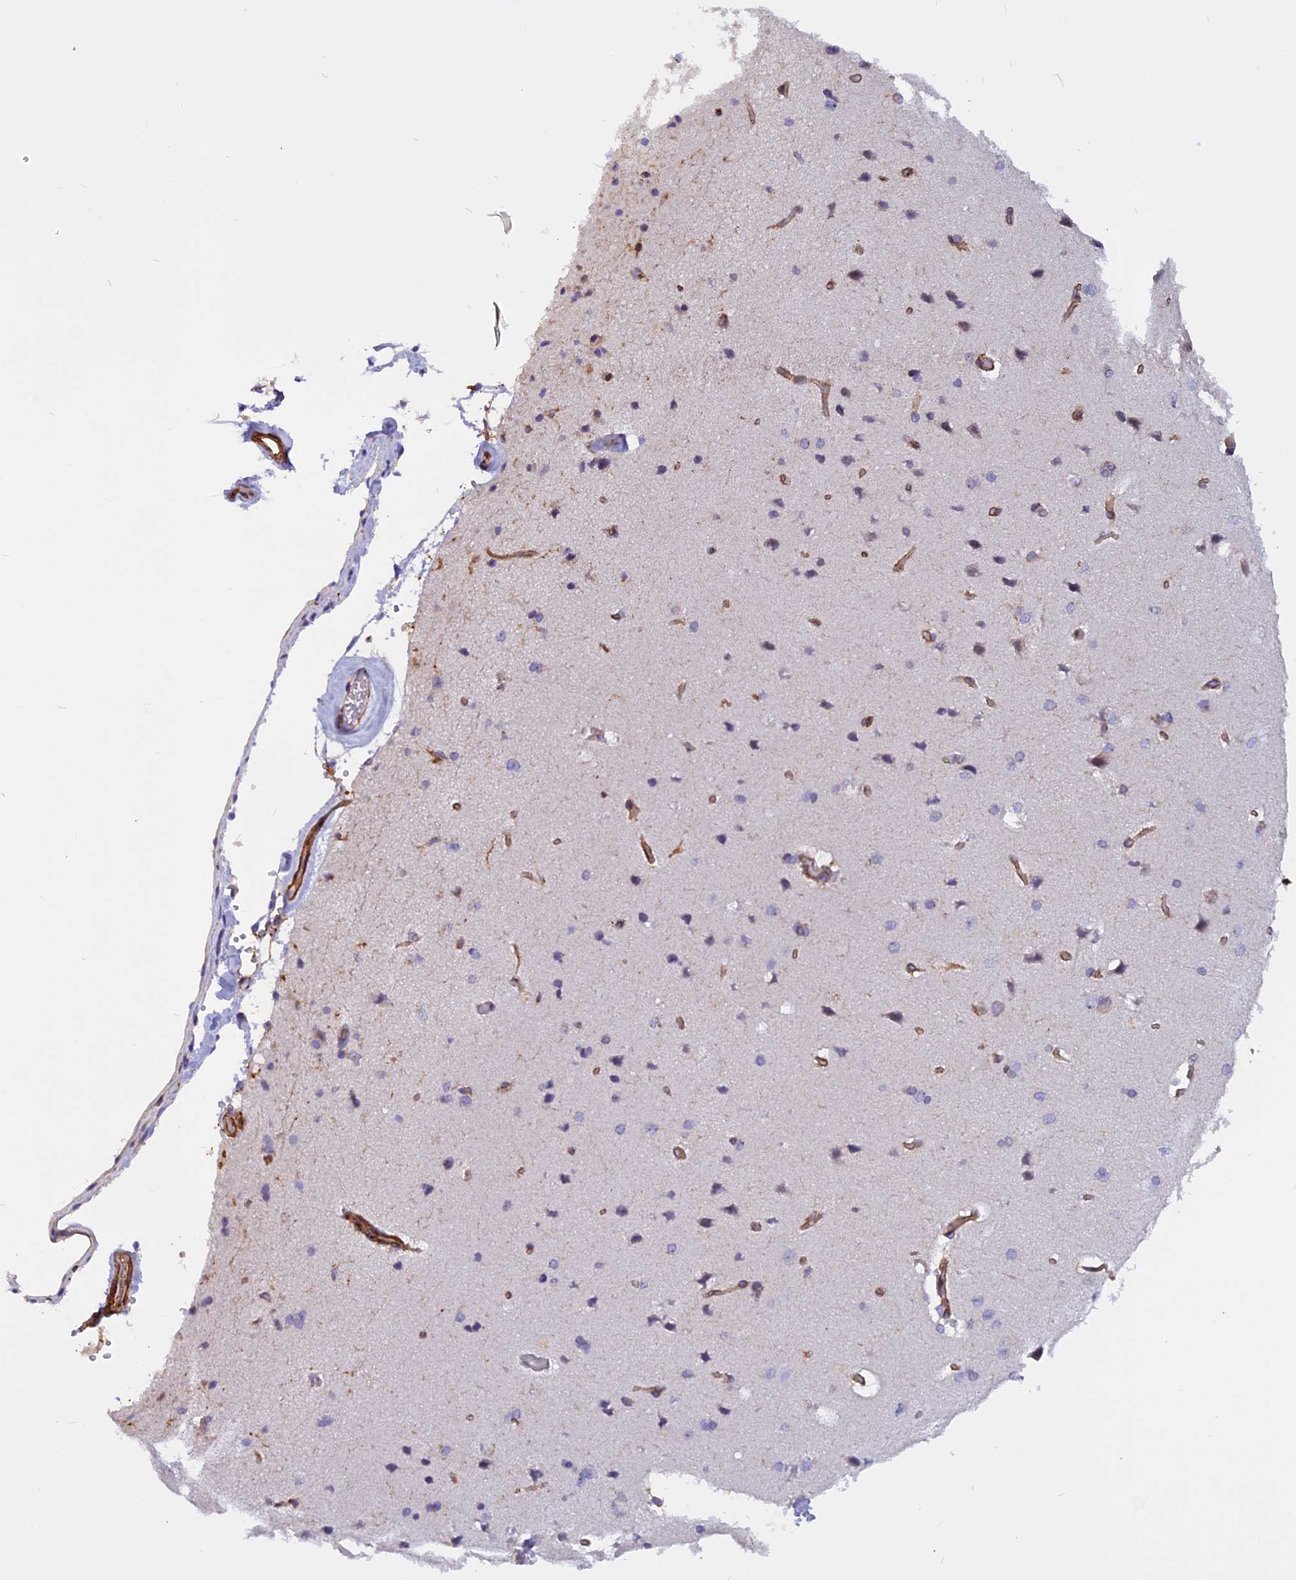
{"staining": {"intensity": "moderate", "quantity": ">75%", "location": "cytoplasmic/membranous"}, "tissue": "cerebral cortex", "cell_type": "Endothelial cells", "image_type": "normal", "snomed": [{"axis": "morphology", "description": "Normal tissue, NOS"}, {"axis": "topography", "description": "Cerebral cortex"}], "caption": "The histopathology image displays staining of unremarkable cerebral cortex, revealing moderate cytoplasmic/membranous protein expression (brown color) within endothelial cells. (Stains: DAB in brown, nuclei in blue, Microscopy: brightfield microscopy at high magnification).", "gene": "EHBP1L1", "patient": {"sex": "male", "age": 62}}